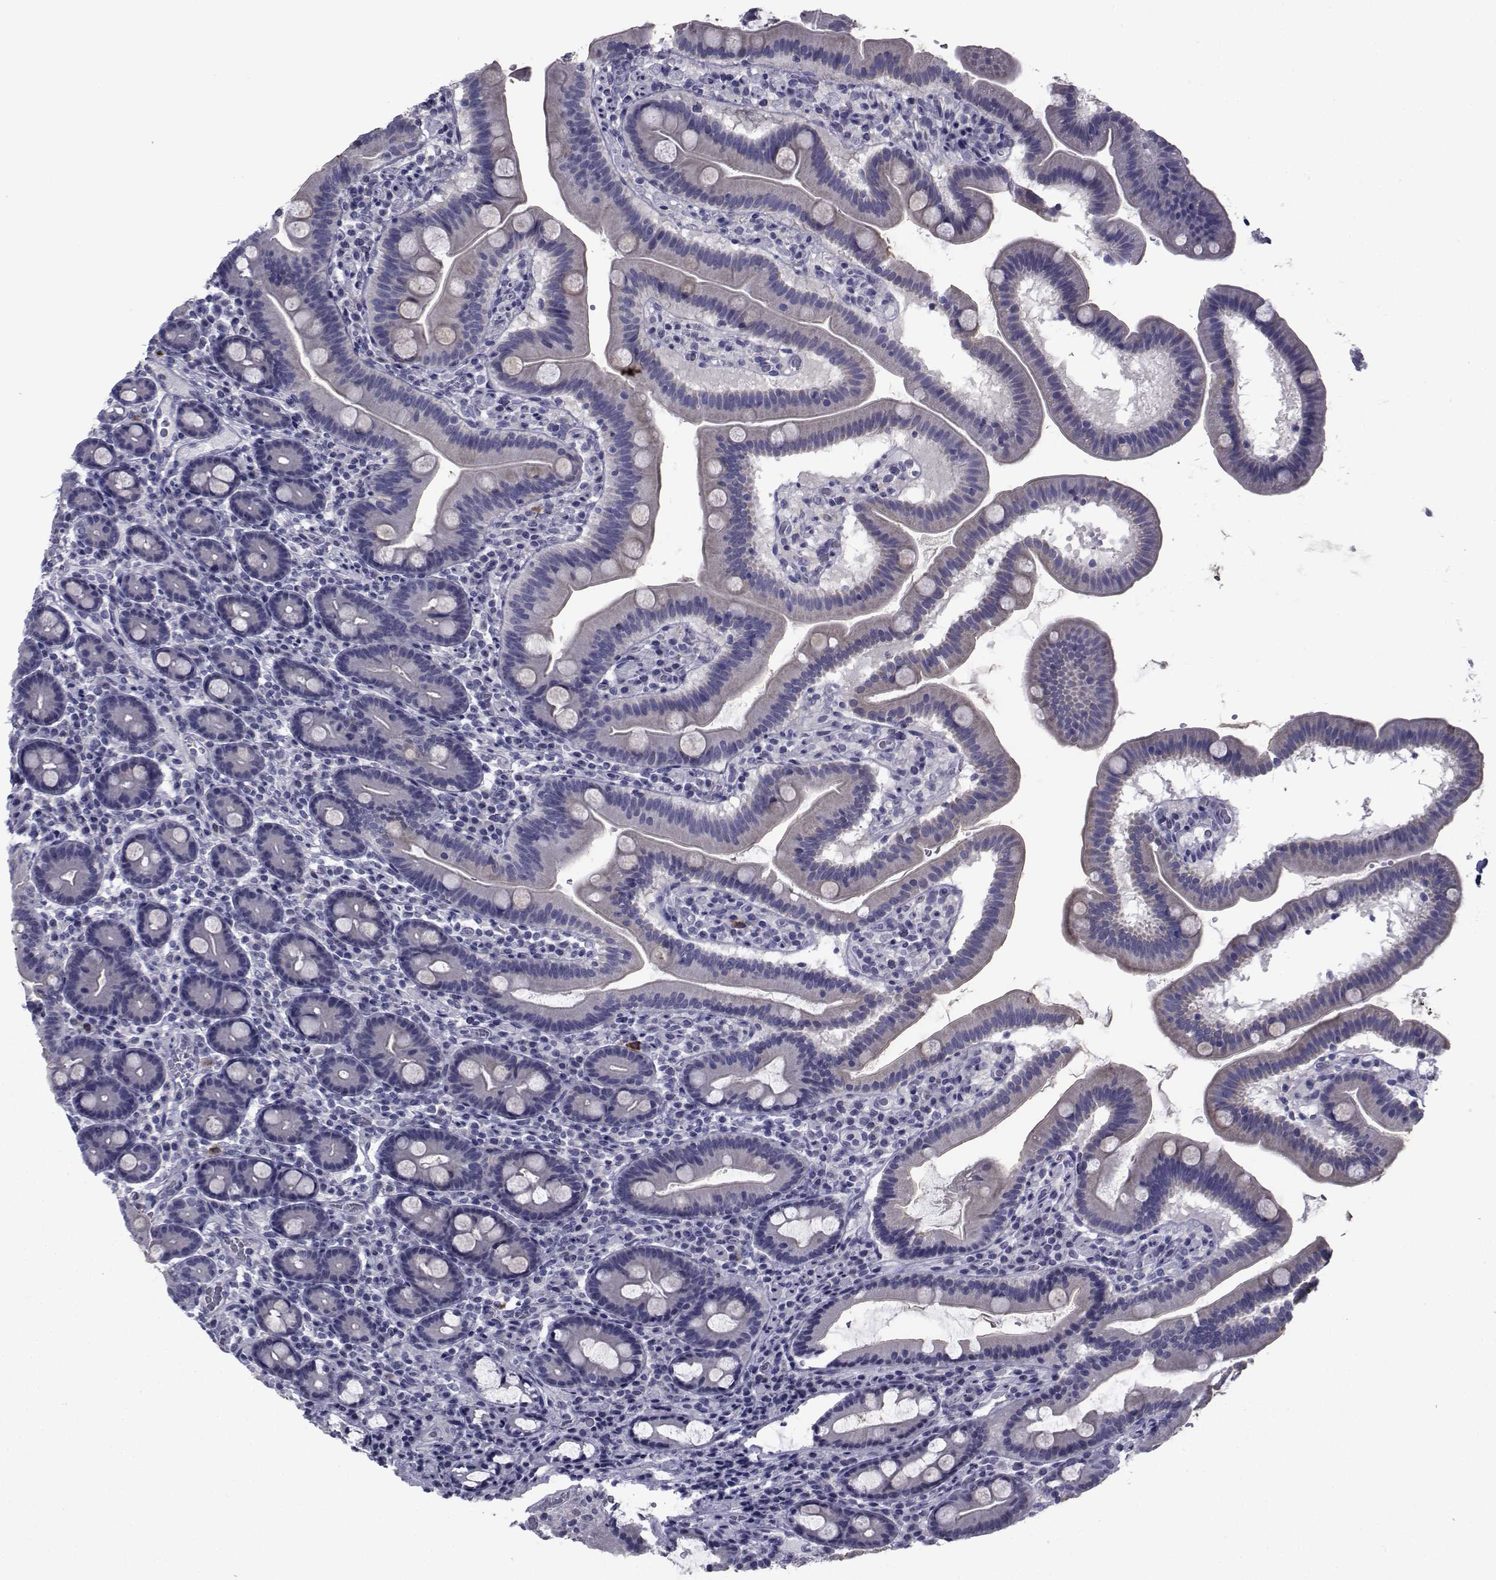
{"staining": {"intensity": "negative", "quantity": "none", "location": "none"}, "tissue": "duodenum", "cell_type": "Glandular cells", "image_type": "normal", "snomed": [{"axis": "morphology", "description": "Normal tissue, NOS"}, {"axis": "topography", "description": "Duodenum"}], "caption": "This is an IHC histopathology image of normal duodenum. There is no staining in glandular cells.", "gene": "CHRNA1", "patient": {"sex": "male", "age": 59}}